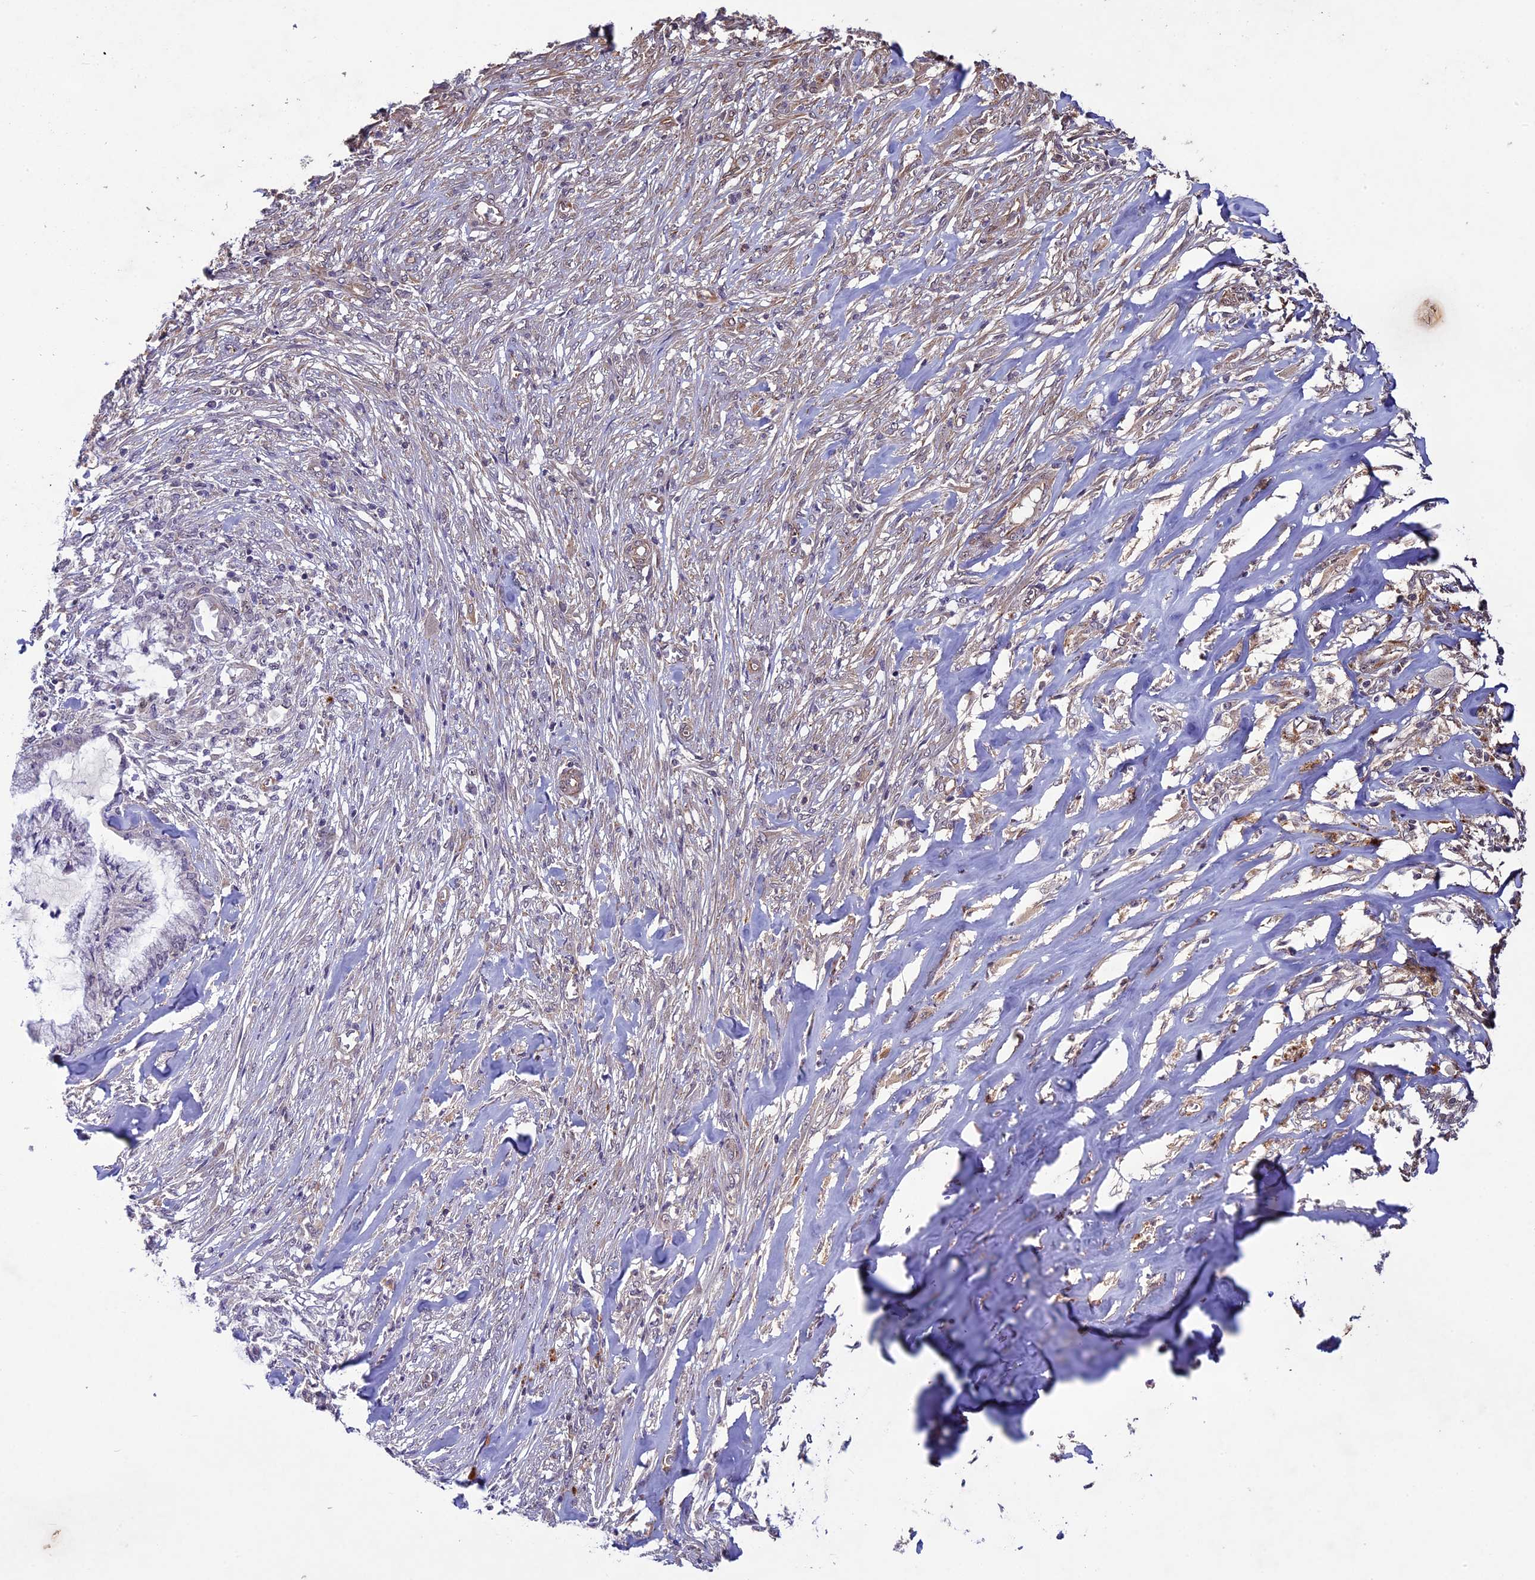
{"staining": {"intensity": "negative", "quantity": "none", "location": "none"}, "tissue": "endometrial cancer", "cell_type": "Tumor cells", "image_type": "cancer", "snomed": [{"axis": "morphology", "description": "Adenocarcinoma, NOS"}, {"axis": "topography", "description": "Endometrium"}], "caption": "Tumor cells show no significant positivity in endometrial adenocarcinoma.", "gene": "C3orf70", "patient": {"sex": "female", "age": 86}}